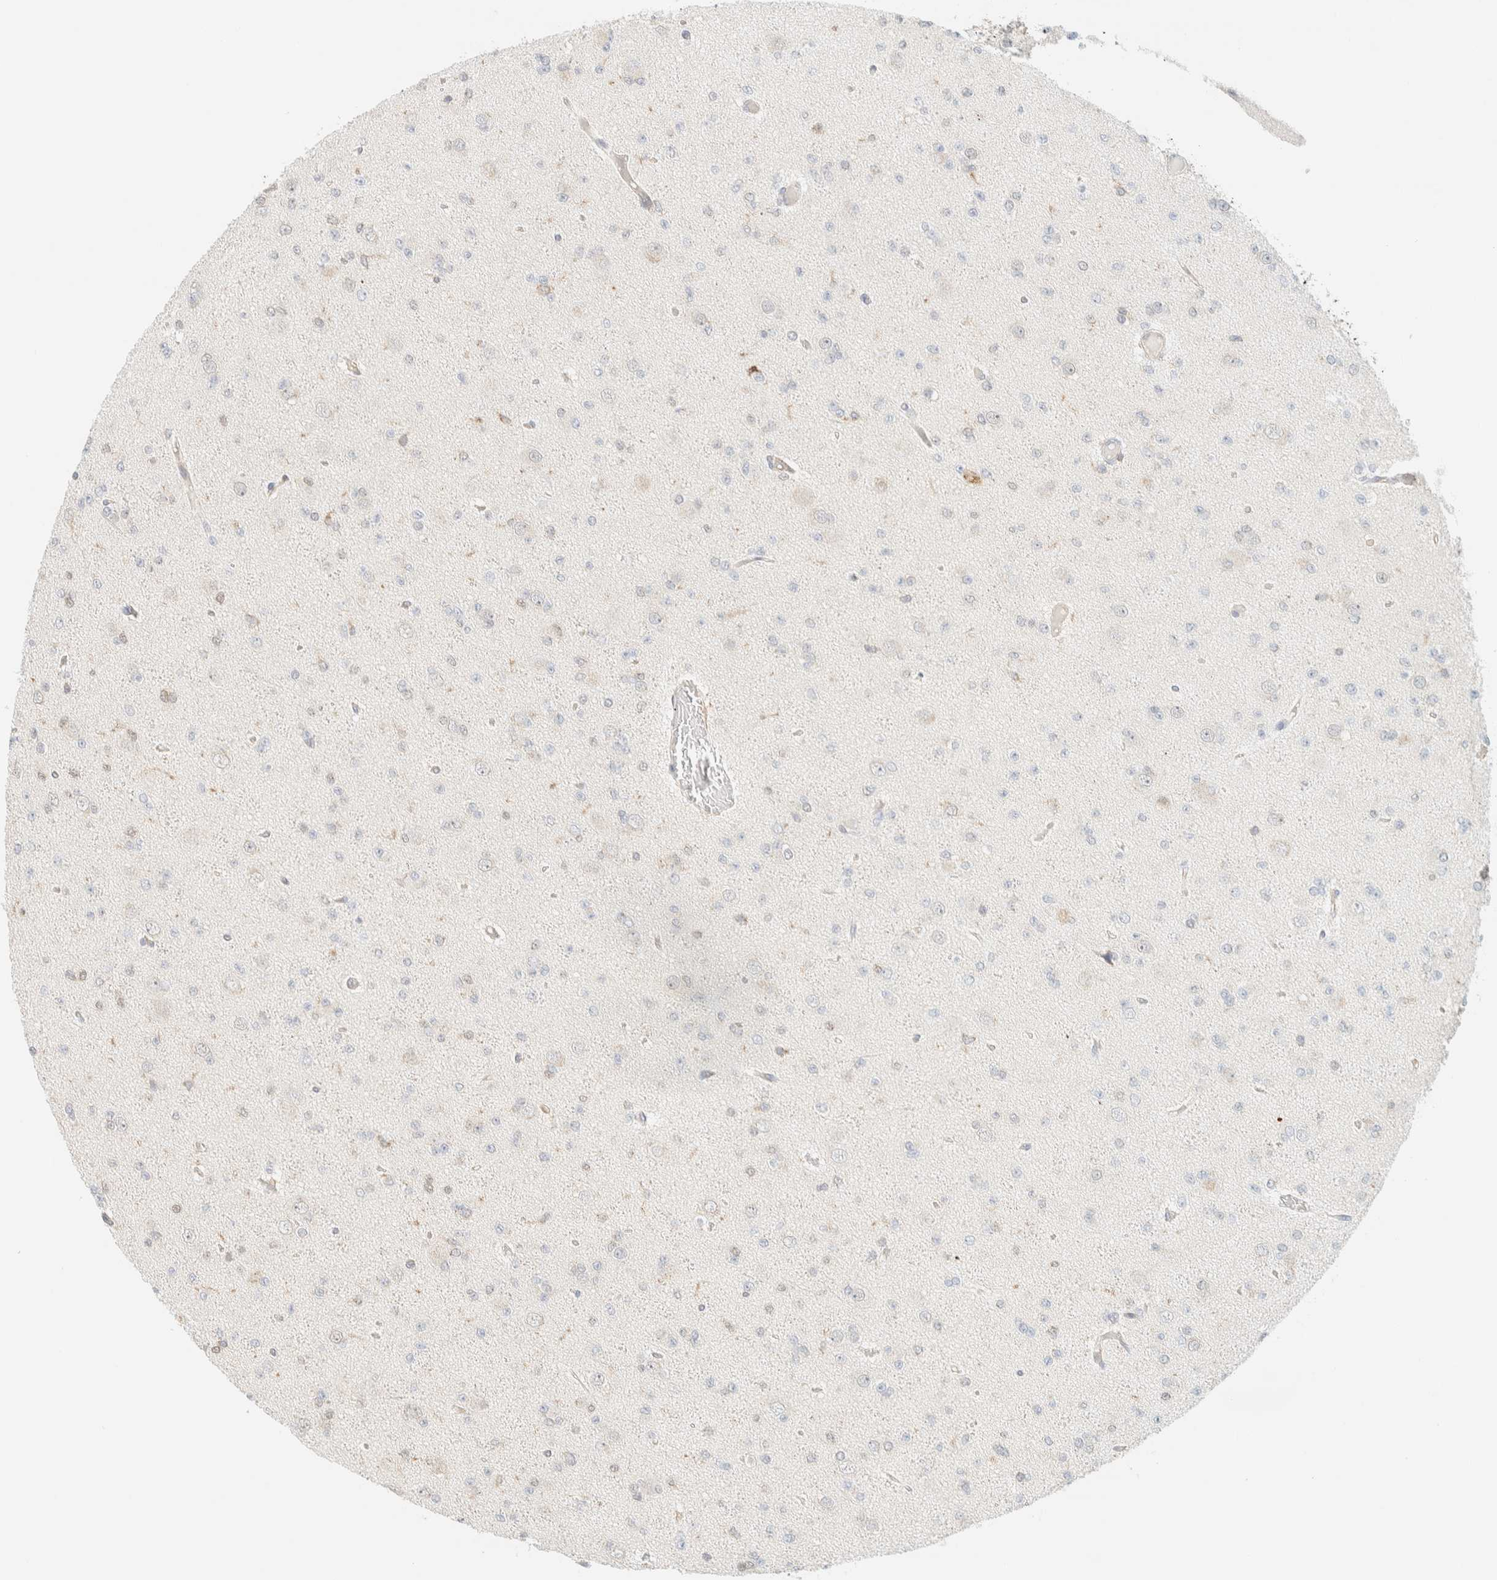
{"staining": {"intensity": "weak", "quantity": "<25%", "location": "cytoplasmic/membranous"}, "tissue": "glioma", "cell_type": "Tumor cells", "image_type": "cancer", "snomed": [{"axis": "morphology", "description": "Glioma, malignant, Low grade"}, {"axis": "topography", "description": "Brain"}], "caption": "High power microscopy photomicrograph of an immunohistochemistry histopathology image of malignant glioma (low-grade), revealing no significant positivity in tumor cells. (DAB (3,3'-diaminobenzidine) IHC visualized using brightfield microscopy, high magnification).", "gene": "TBC1D8B", "patient": {"sex": "female", "age": 22}}